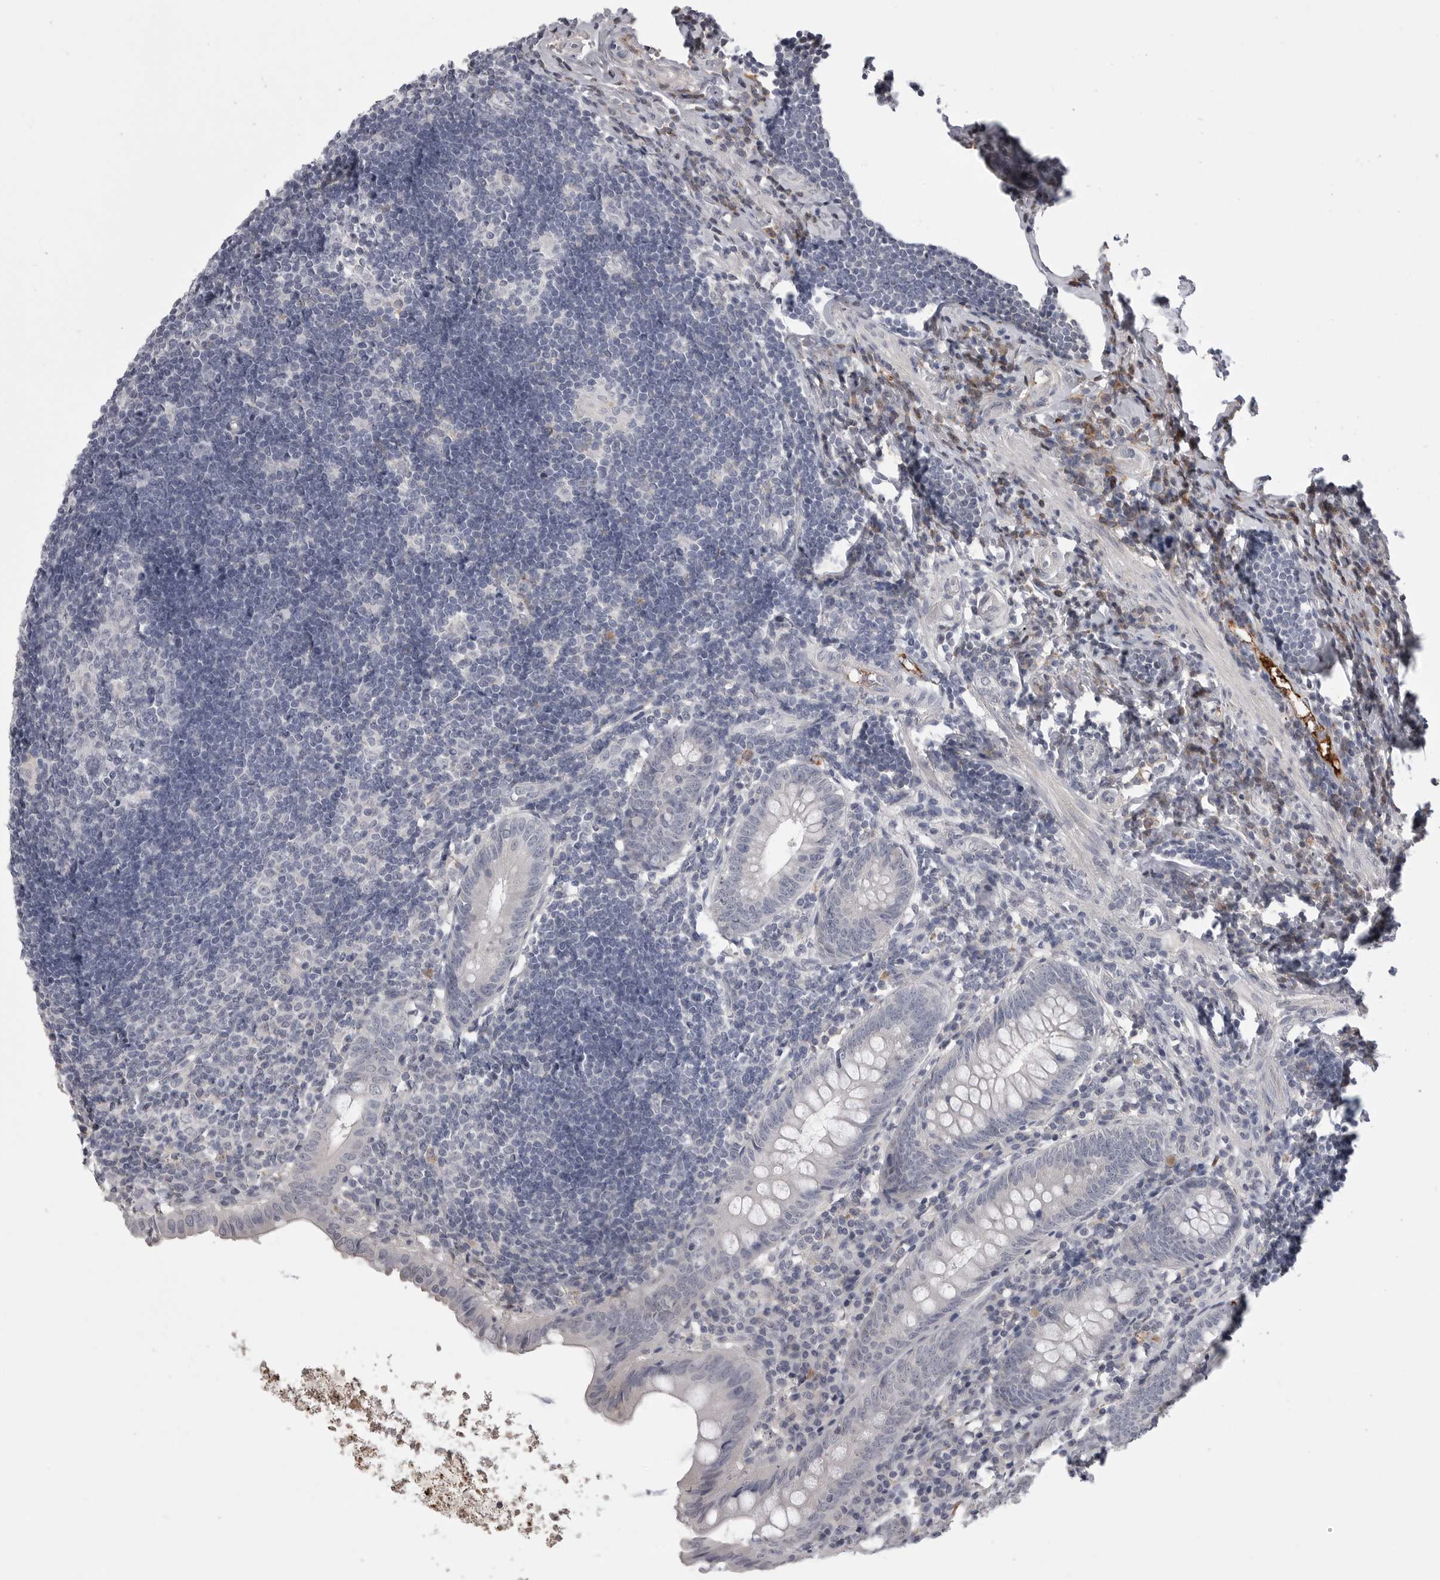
{"staining": {"intensity": "negative", "quantity": "none", "location": "none"}, "tissue": "appendix", "cell_type": "Glandular cells", "image_type": "normal", "snomed": [{"axis": "morphology", "description": "Normal tissue, NOS"}, {"axis": "topography", "description": "Appendix"}], "caption": "Immunohistochemistry (IHC) image of unremarkable appendix stained for a protein (brown), which displays no positivity in glandular cells. The staining was performed using DAB (3,3'-diaminobenzidine) to visualize the protein expression in brown, while the nuclei were stained in blue with hematoxylin (Magnification: 20x).", "gene": "SERPING1", "patient": {"sex": "female", "age": 54}}